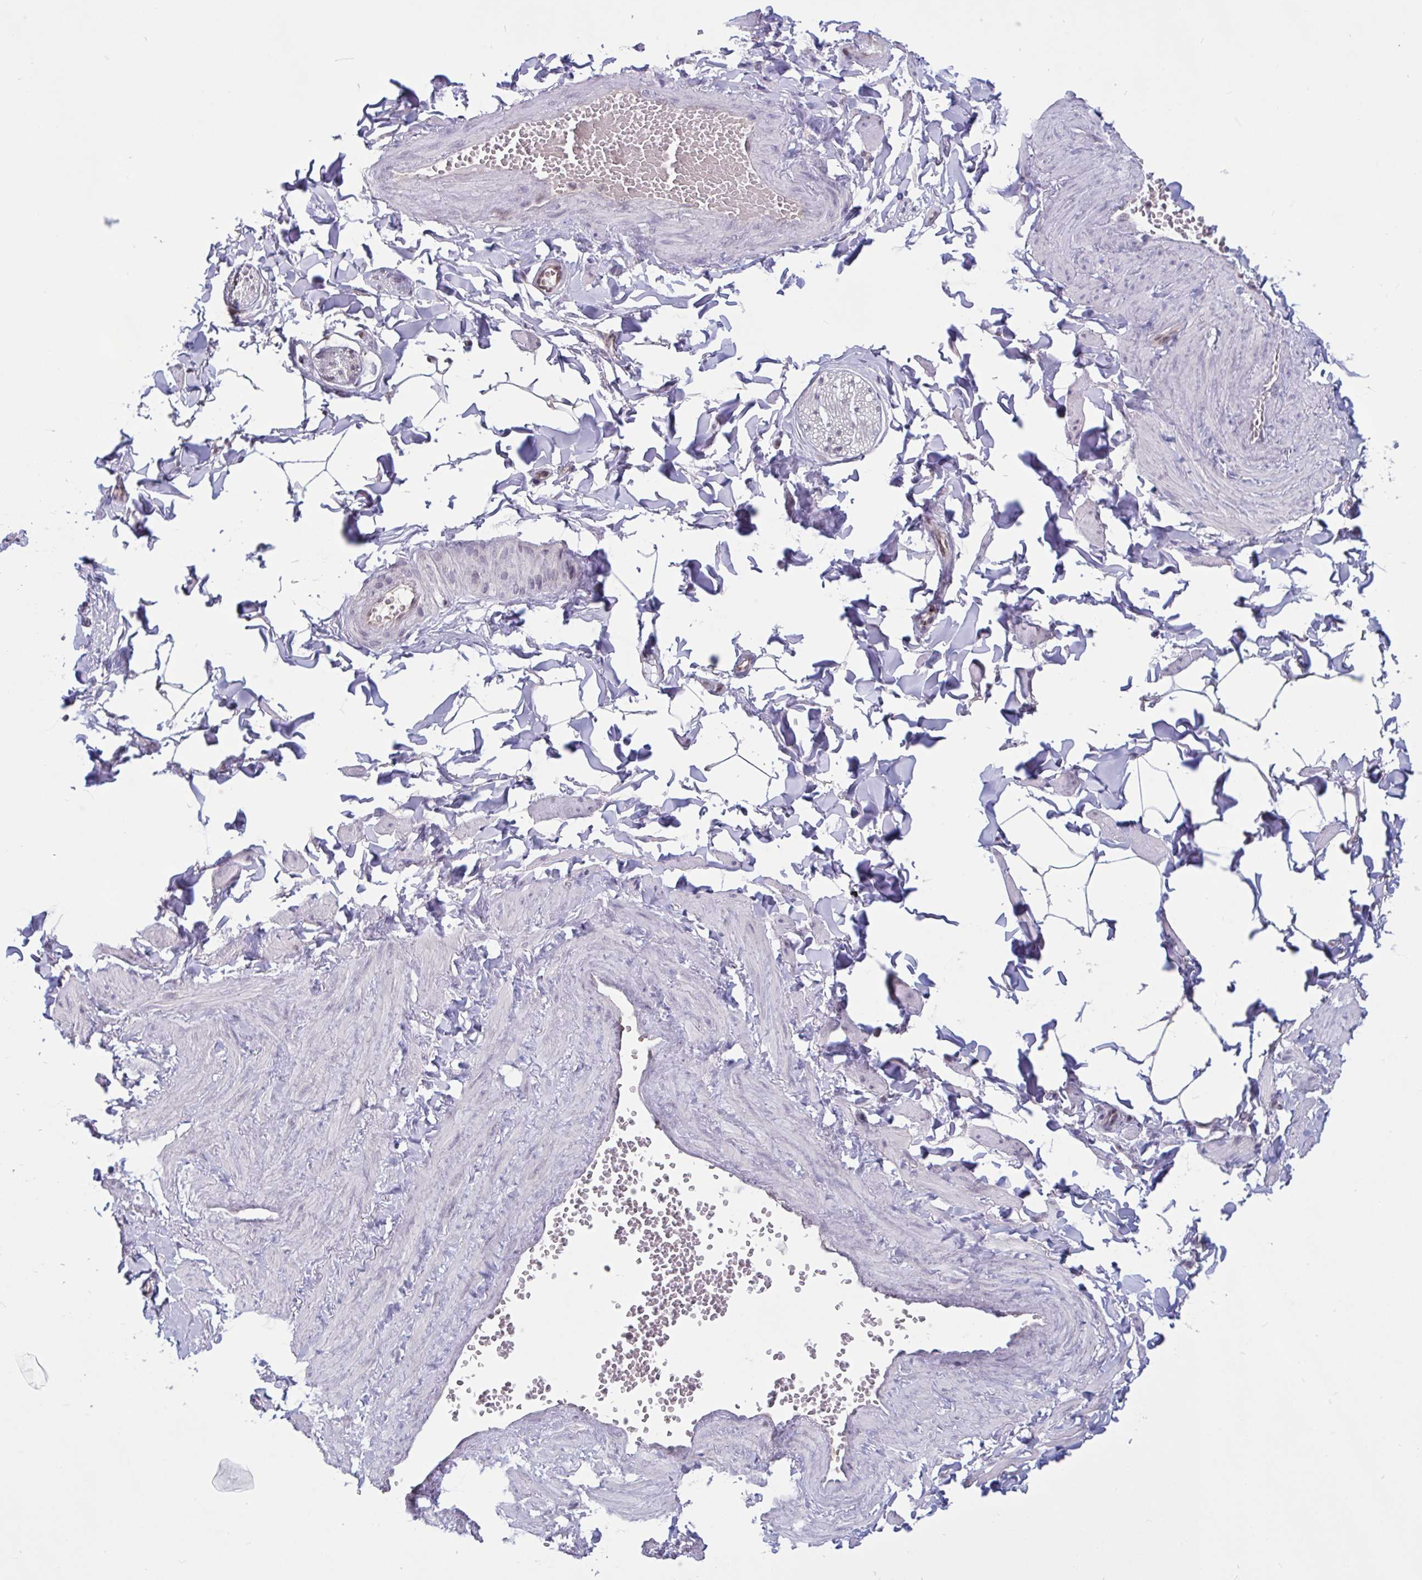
{"staining": {"intensity": "negative", "quantity": "none", "location": "none"}, "tissue": "adipose tissue", "cell_type": "Adipocytes", "image_type": "normal", "snomed": [{"axis": "morphology", "description": "Normal tissue, NOS"}, {"axis": "topography", "description": "Epididymis"}, {"axis": "topography", "description": "Peripheral nerve tissue"}], "caption": "Immunohistochemical staining of normal human adipose tissue demonstrates no significant staining in adipocytes.", "gene": "TSN", "patient": {"sex": "male", "age": 32}}